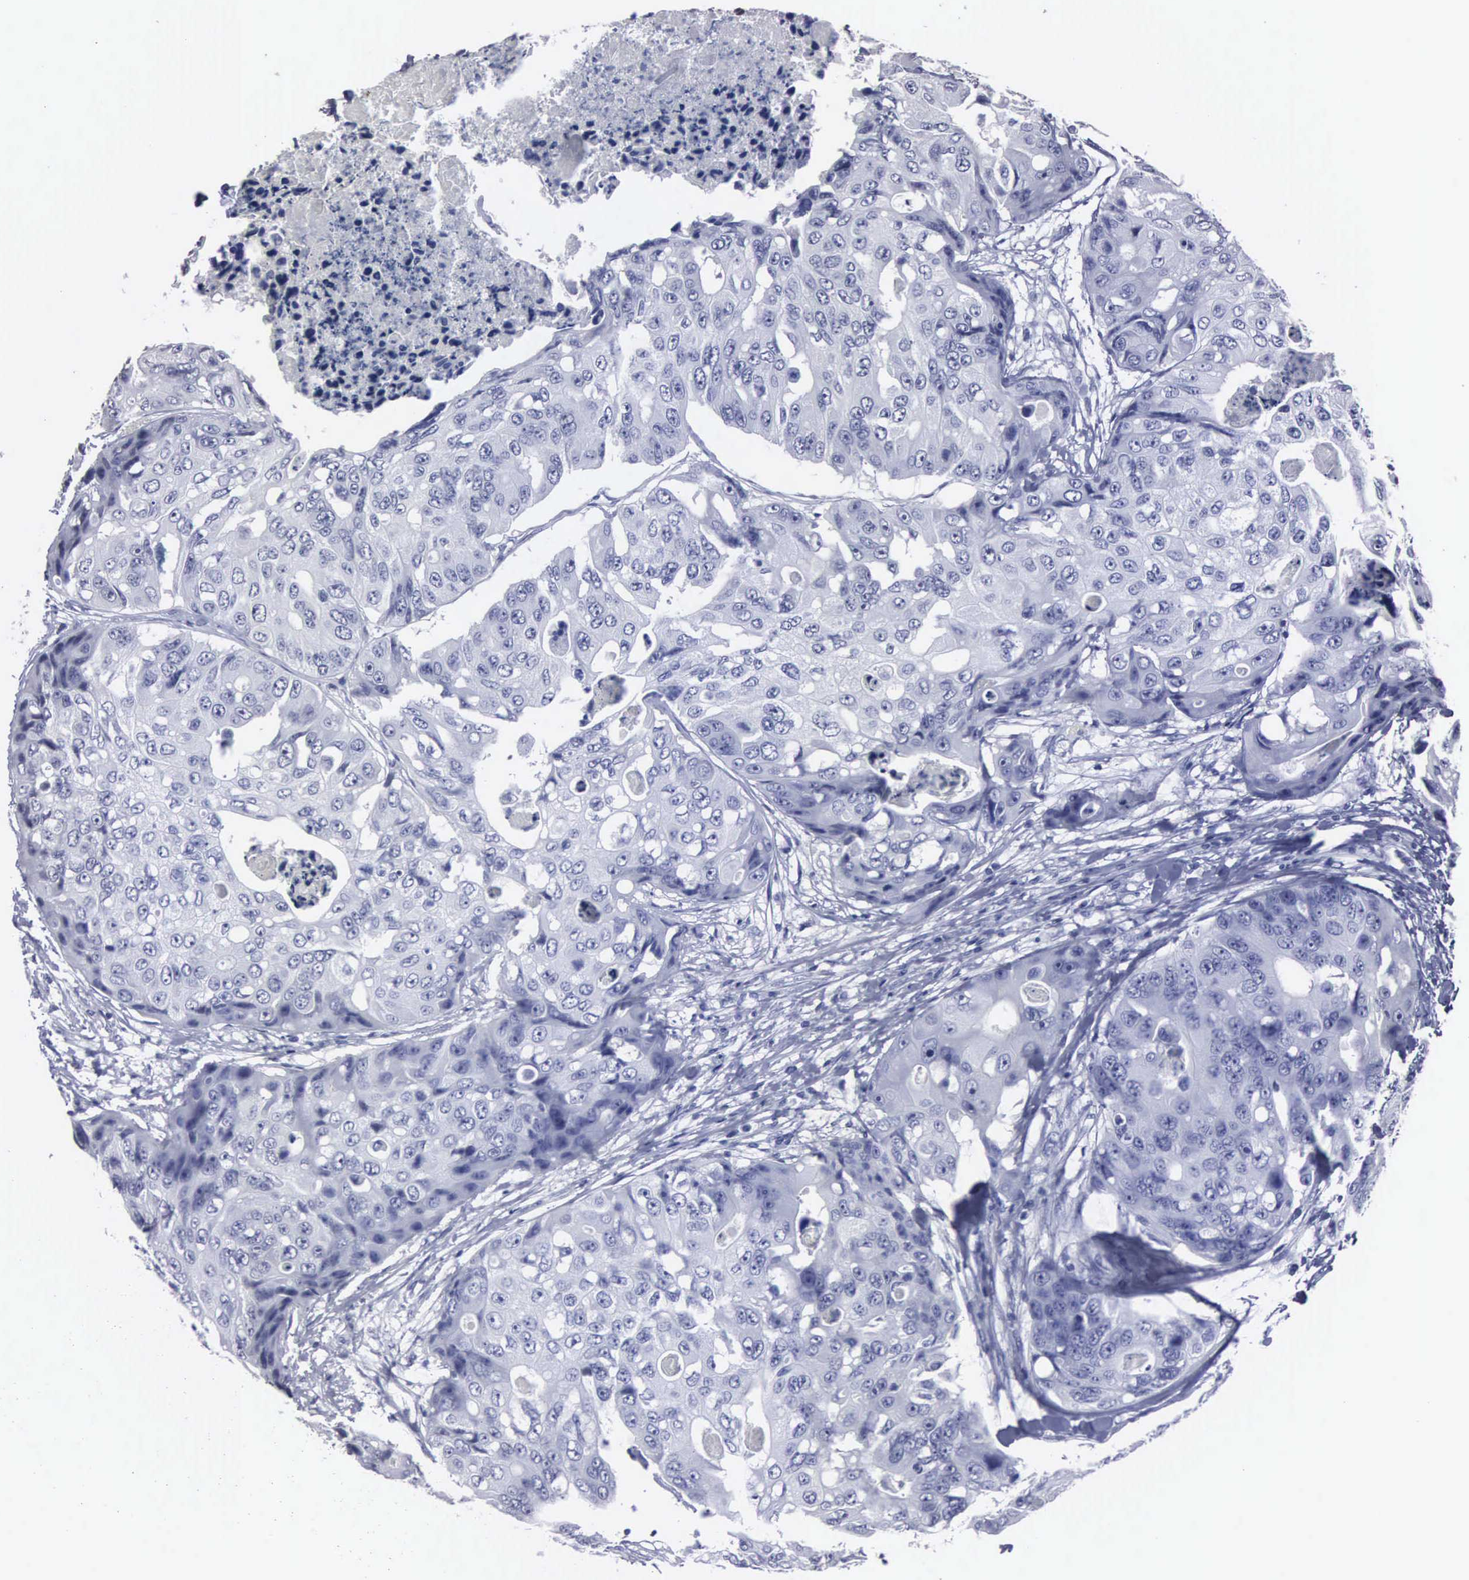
{"staining": {"intensity": "negative", "quantity": "none", "location": "none"}, "tissue": "colorectal cancer", "cell_type": "Tumor cells", "image_type": "cancer", "snomed": [{"axis": "morphology", "description": "Adenocarcinoma, NOS"}, {"axis": "topography", "description": "Colon"}], "caption": "A high-resolution micrograph shows immunohistochemistry (IHC) staining of colorectal cancer (adenocarcinoma), which reveals no significant staining in tumor cells.", "gene": "UPB1", "patient": {"sex": "female", "age": 86}}